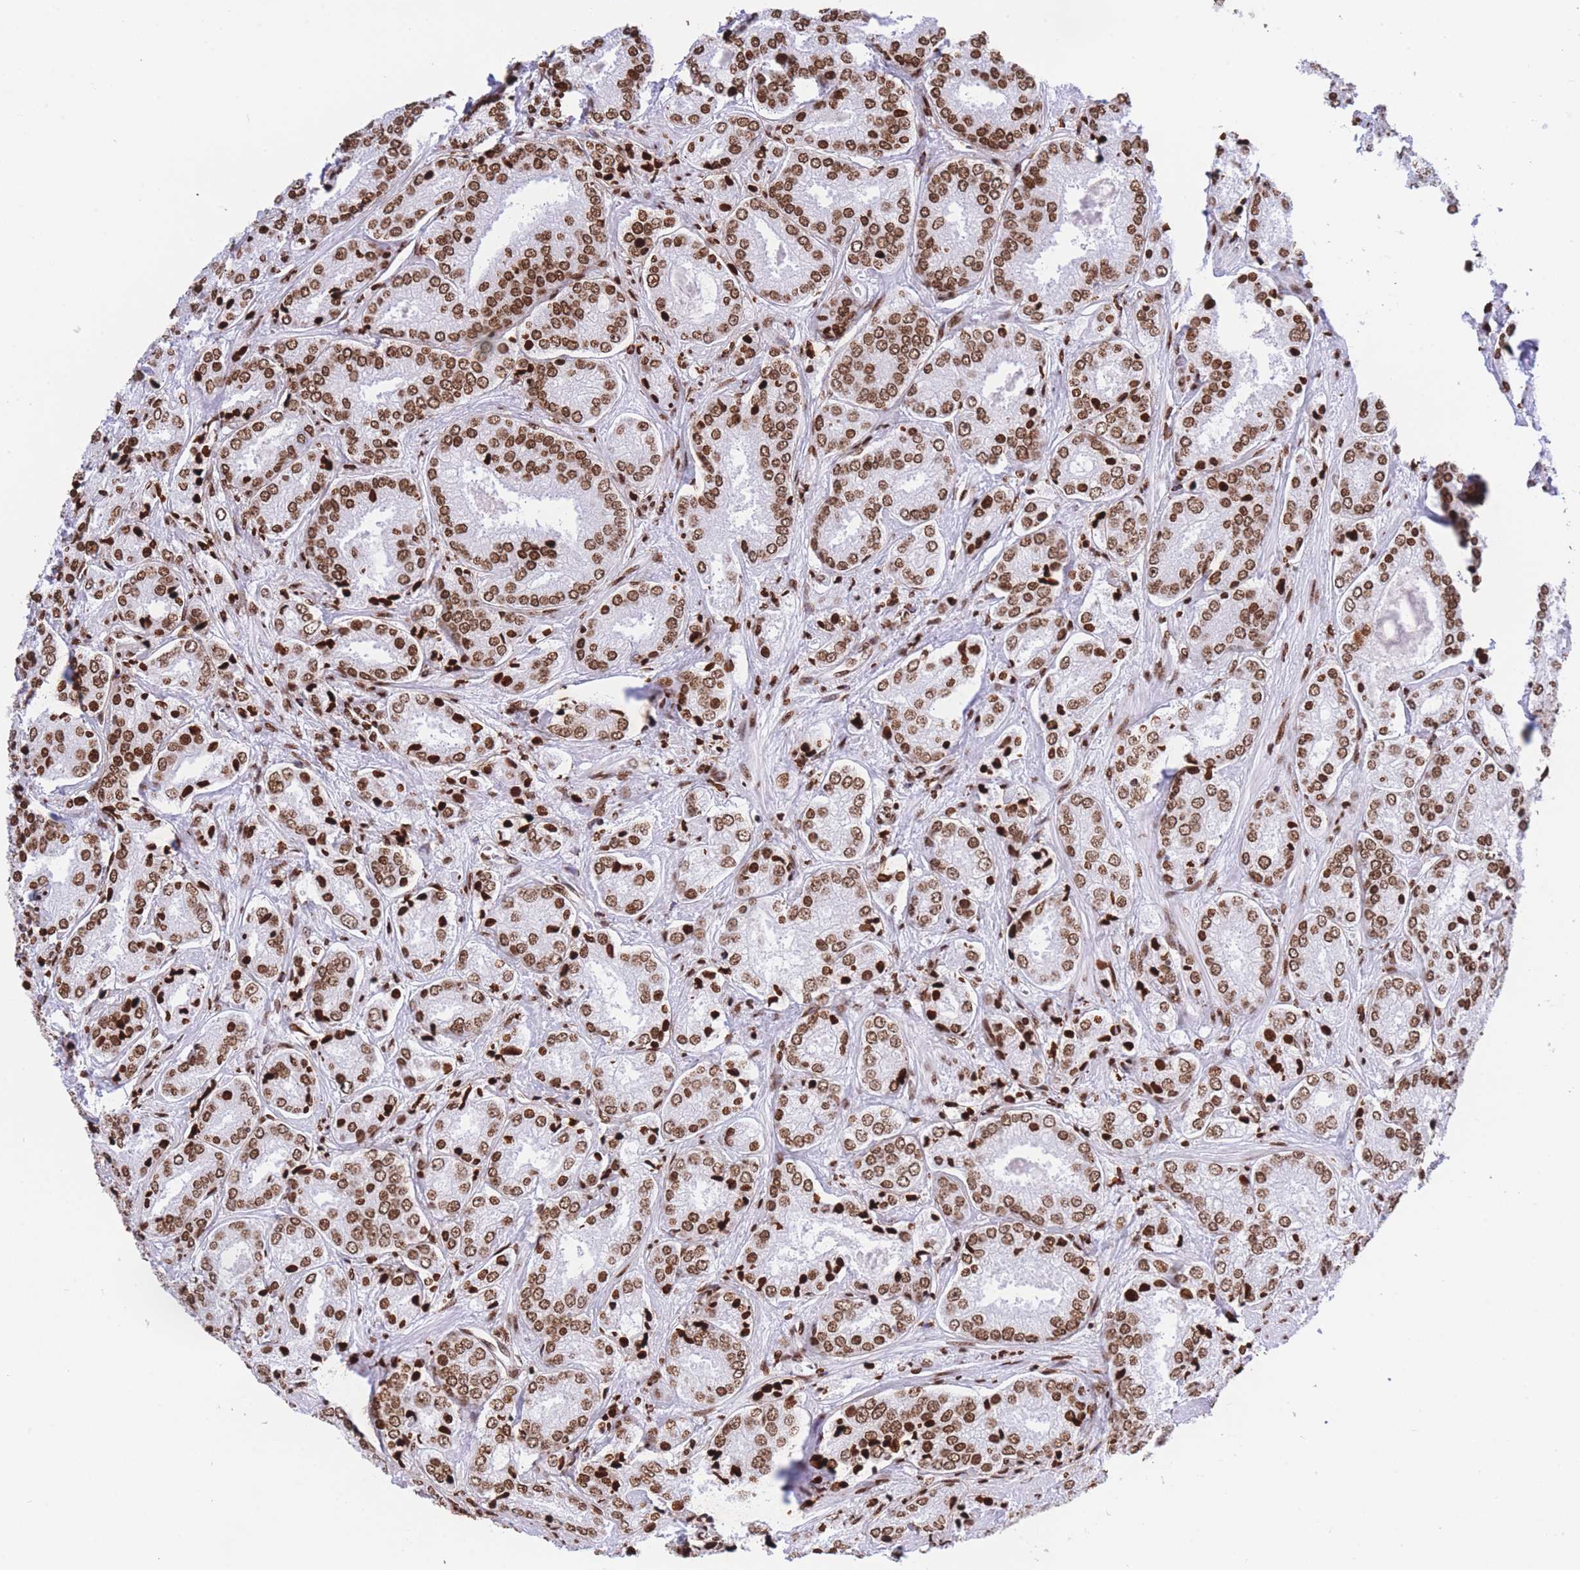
{"staining": {"intensity": "moderate", "quantity": ">75%", "location": "nuclear"}, "tissue": "prostate cancer", "cell_type": "Tumor cells", "image_type": "cancer", "snomed": [{"axis": "morphology", "description": "Adenocarcinoma, High grade"}, {"axis": "topography", "description": "Prostate"}], "caption": "This is an image of IHC staining of prostate cancer, which shows moderate positivity in the nuclear of tumor cells.", "gene": "H2BC11", "patient": {"sex": "male", "age": 63}}